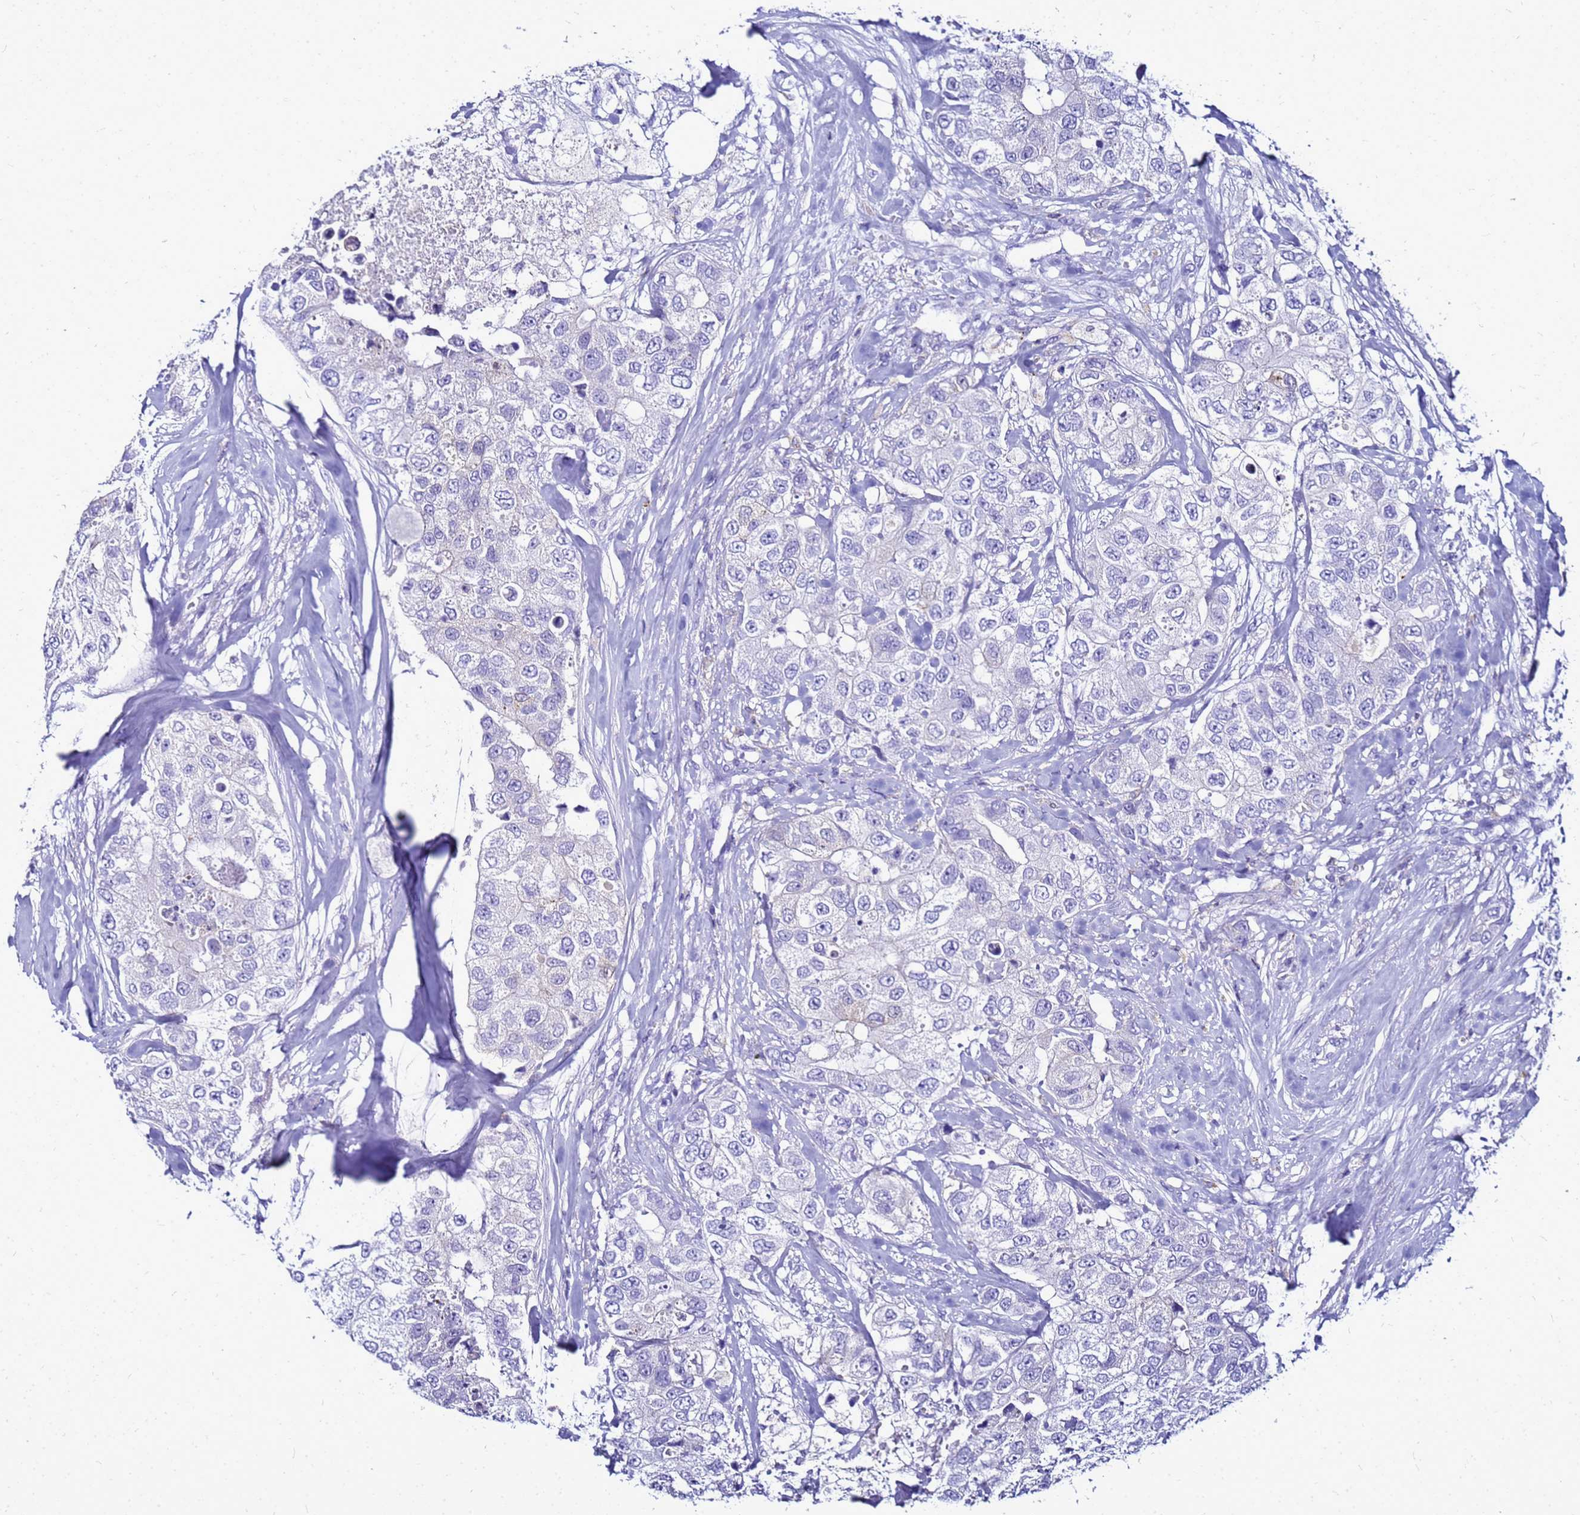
{"staining": {"intensity": "negative", "quantity": "none", "location": "none"}, "tissue": "breast cancer", "cell_type": "Tumor cells", "image_type": "cancer", "snomed": [{"axis": "morphology", "description": "Duct carcinoma"}, {"axis": "topography", "description": "Breast"}], "caption": "Breast invasive ductal carcinoma was stained to show a protein in brown. There is no significant positivity in tumor cells.", "gene": "CSTA", "patient": {"sex": "female", "age": 62}}